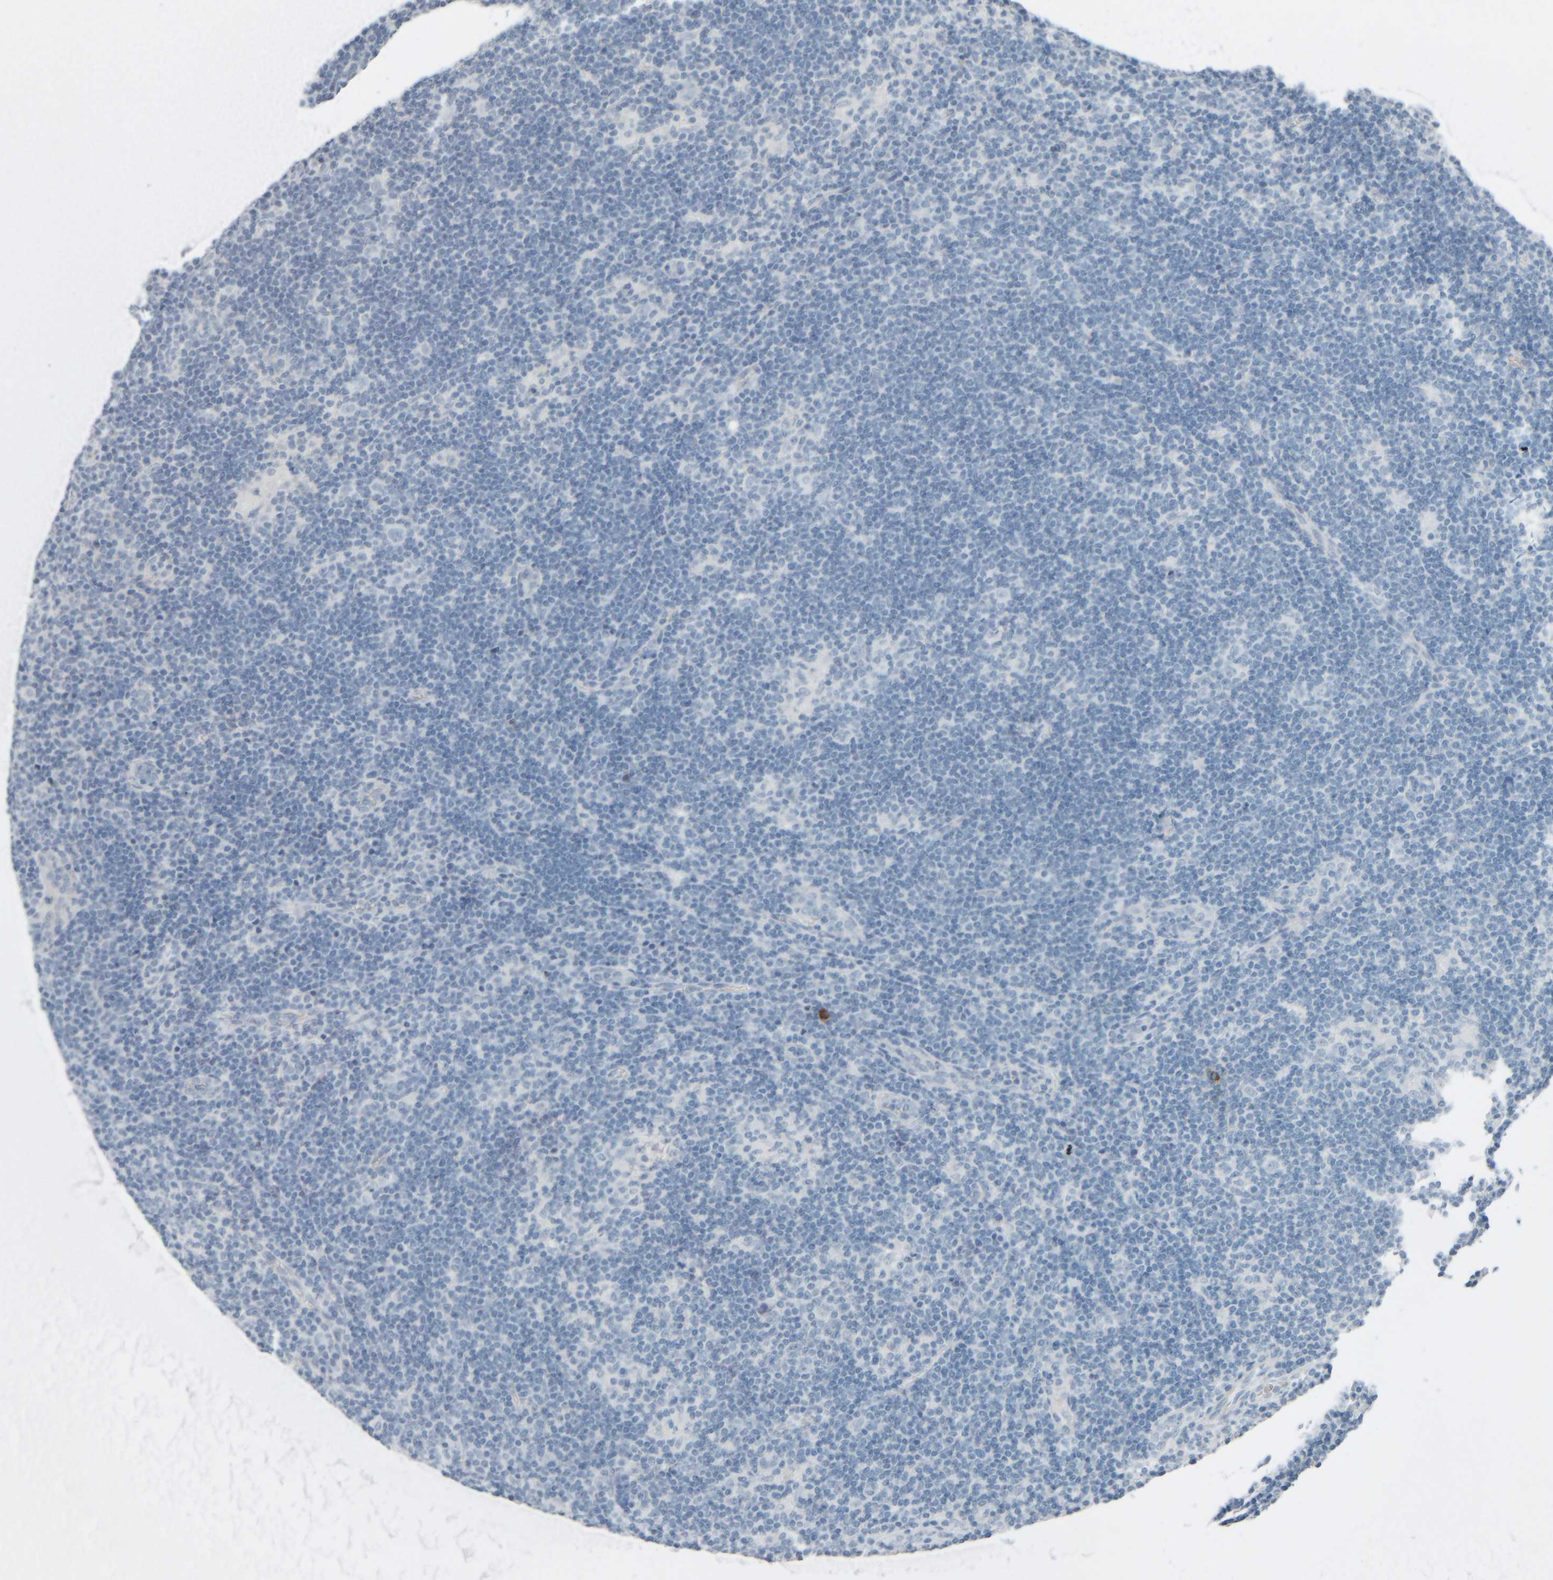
{"staining": {"intensity": "negative", "quantity": "none", "location": "none"}, "tissue": "lymphoma", "cell_type": "Tumor cells", "image_type": "cancer", "snomed": [{"axis": "morphology", "description": "Hodgkin's disease, NOS"}, {"axis": "topography", "description": "Lymph node"}], "caption": "High power microscopy photomicrograph of an IHC image of Hodgkin's disease, revealing no significant staining in tumor cells. The staining was performed using DAB (3,3'-diaminobenzidine) to visualize the protein expression in brown, while the nuclei were stained in blue with hematoxylin (Magnification: 20x).", "gene": "TPSAB1", "patient": {"sex": "female", "age": 57}}